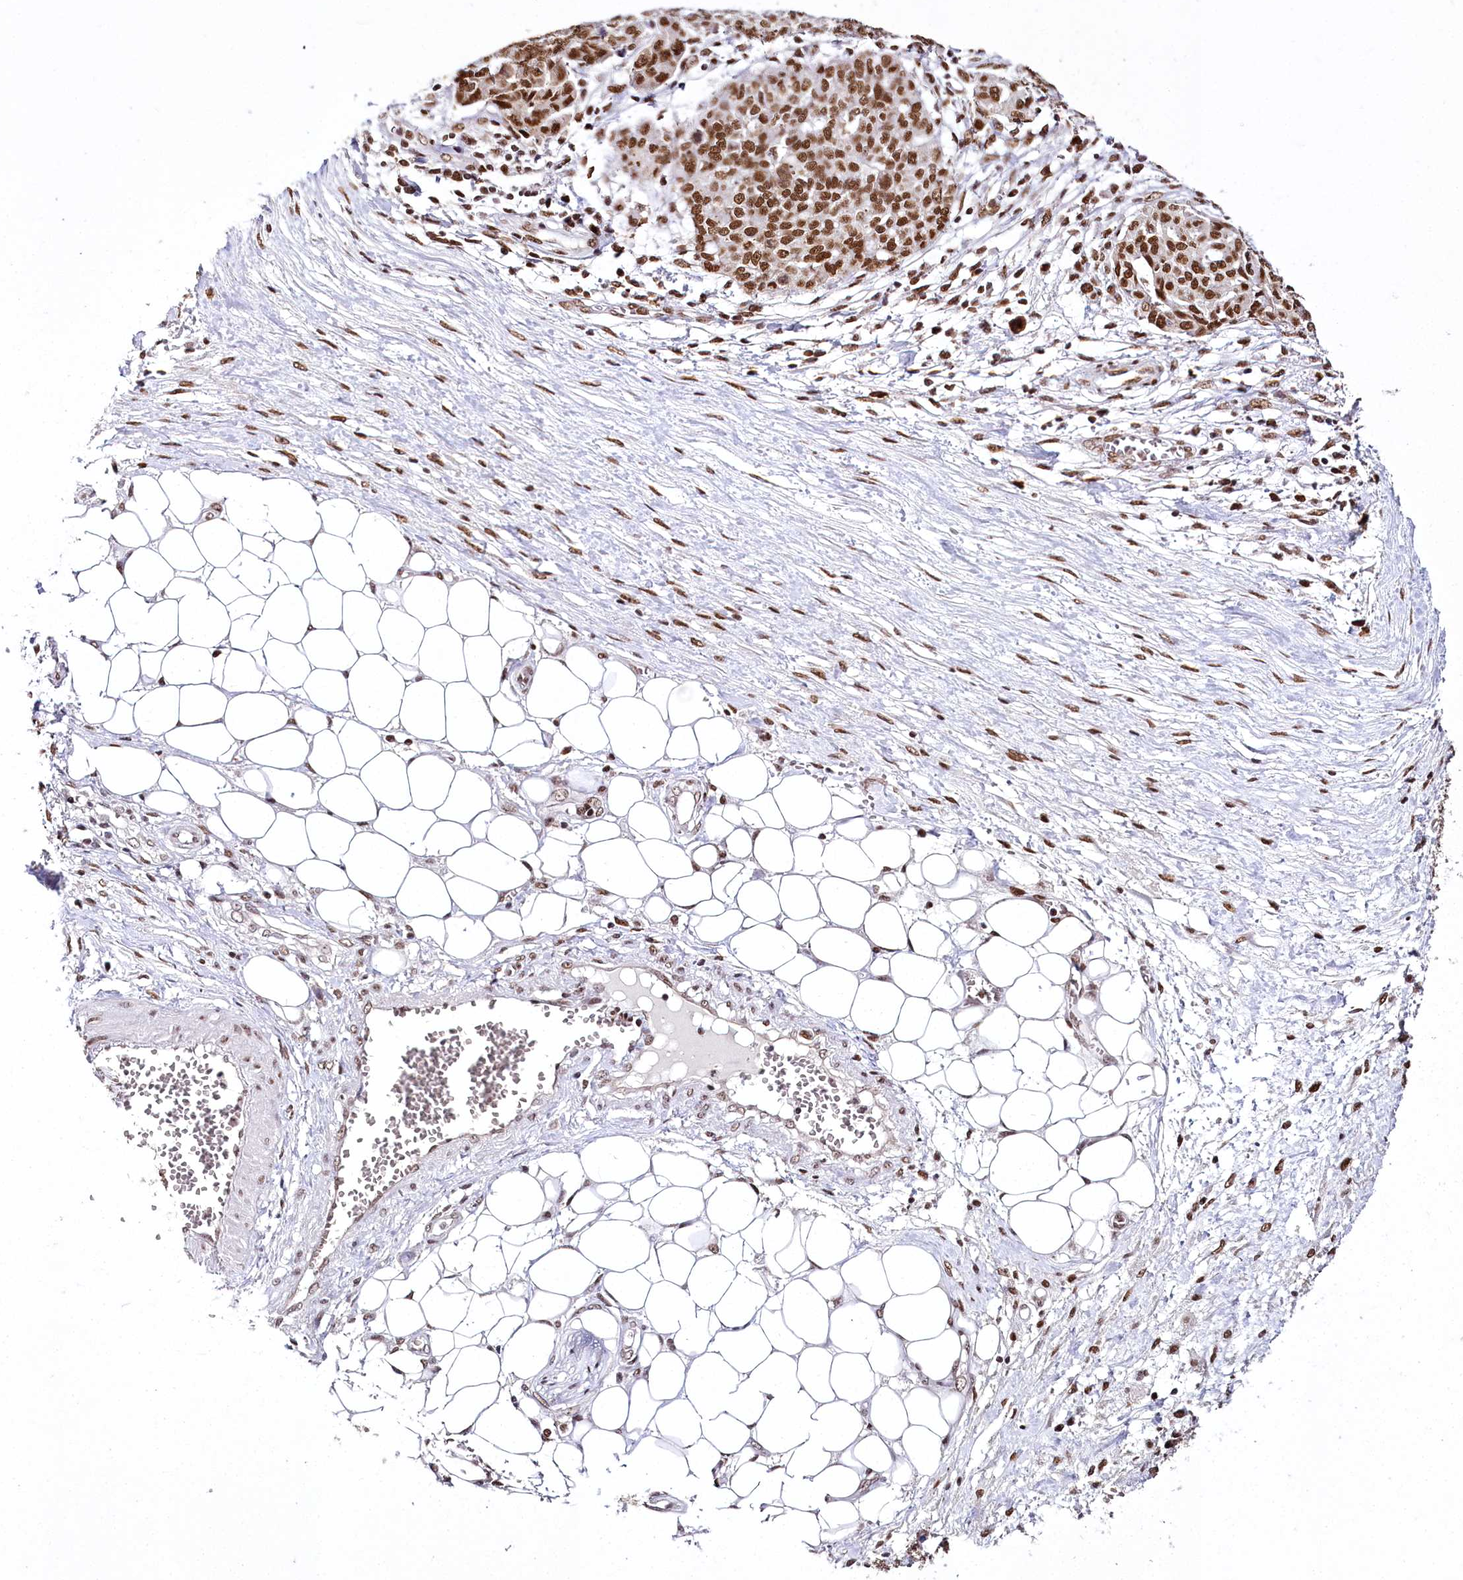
{"staining": {"intensity": "moderate", "quantity": ">75%", "location": "nuclear"}, "tissue": "ovarian cancer", "cell_type": "Tumor cells", "image_type": "cancer", "snomed": [{"axis": "morphology", "description": "Cystadenocarcinoma, serous, NOS"}, {"axis": "topography", "description": "Soft tissue"}, {"axis": "topography", "description": "Ovary"}], "caption": "Ovarian serous cystadenocarcinoma stained with a protein marker displays moderate staining in tumor cells.", "gene": "SMARCE1", "patient": {"sex": "female", "age": 57}}